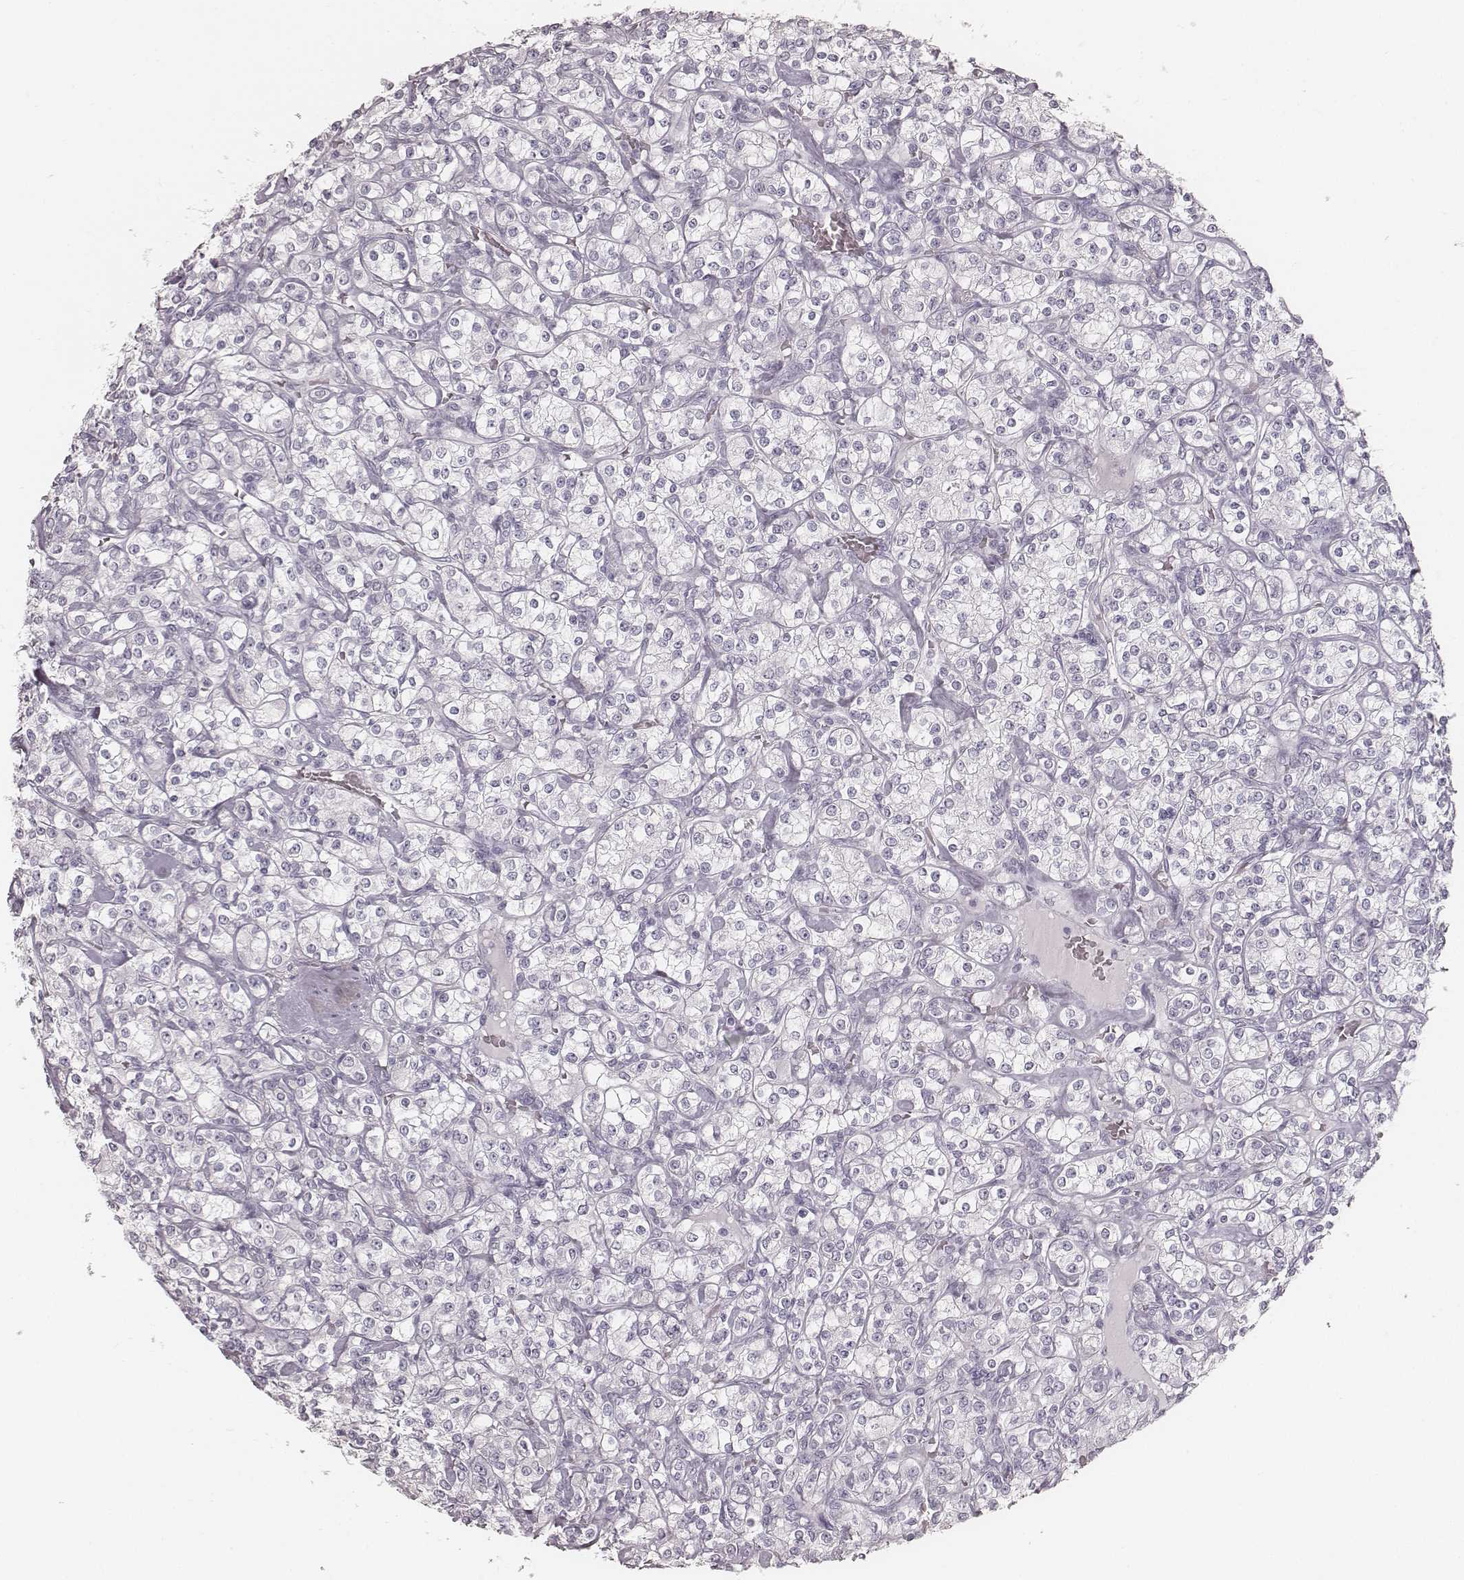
{"staining": {"intensity": "negative", "quantity": "none", "location": "none"}, "tissue": "renal cancer", "cell_type": "Tumor cells", "image_type": "cancer", "snomed": [{"axis": "morphology", "description": "Adenocarcinoma, NOS"}, {"axis": "topography", "description": "Kidney"}], "caption": "High magnification brightfield microscopy of renal adenocarcinoma stained with DAB (3,3'-diaminobenzidine) (brown) and counterstained with hematoxylin (blue): tumor cells show no significant positivity.", "gene": "KRT34", "patient": {"sex": "male", "age": 77}}